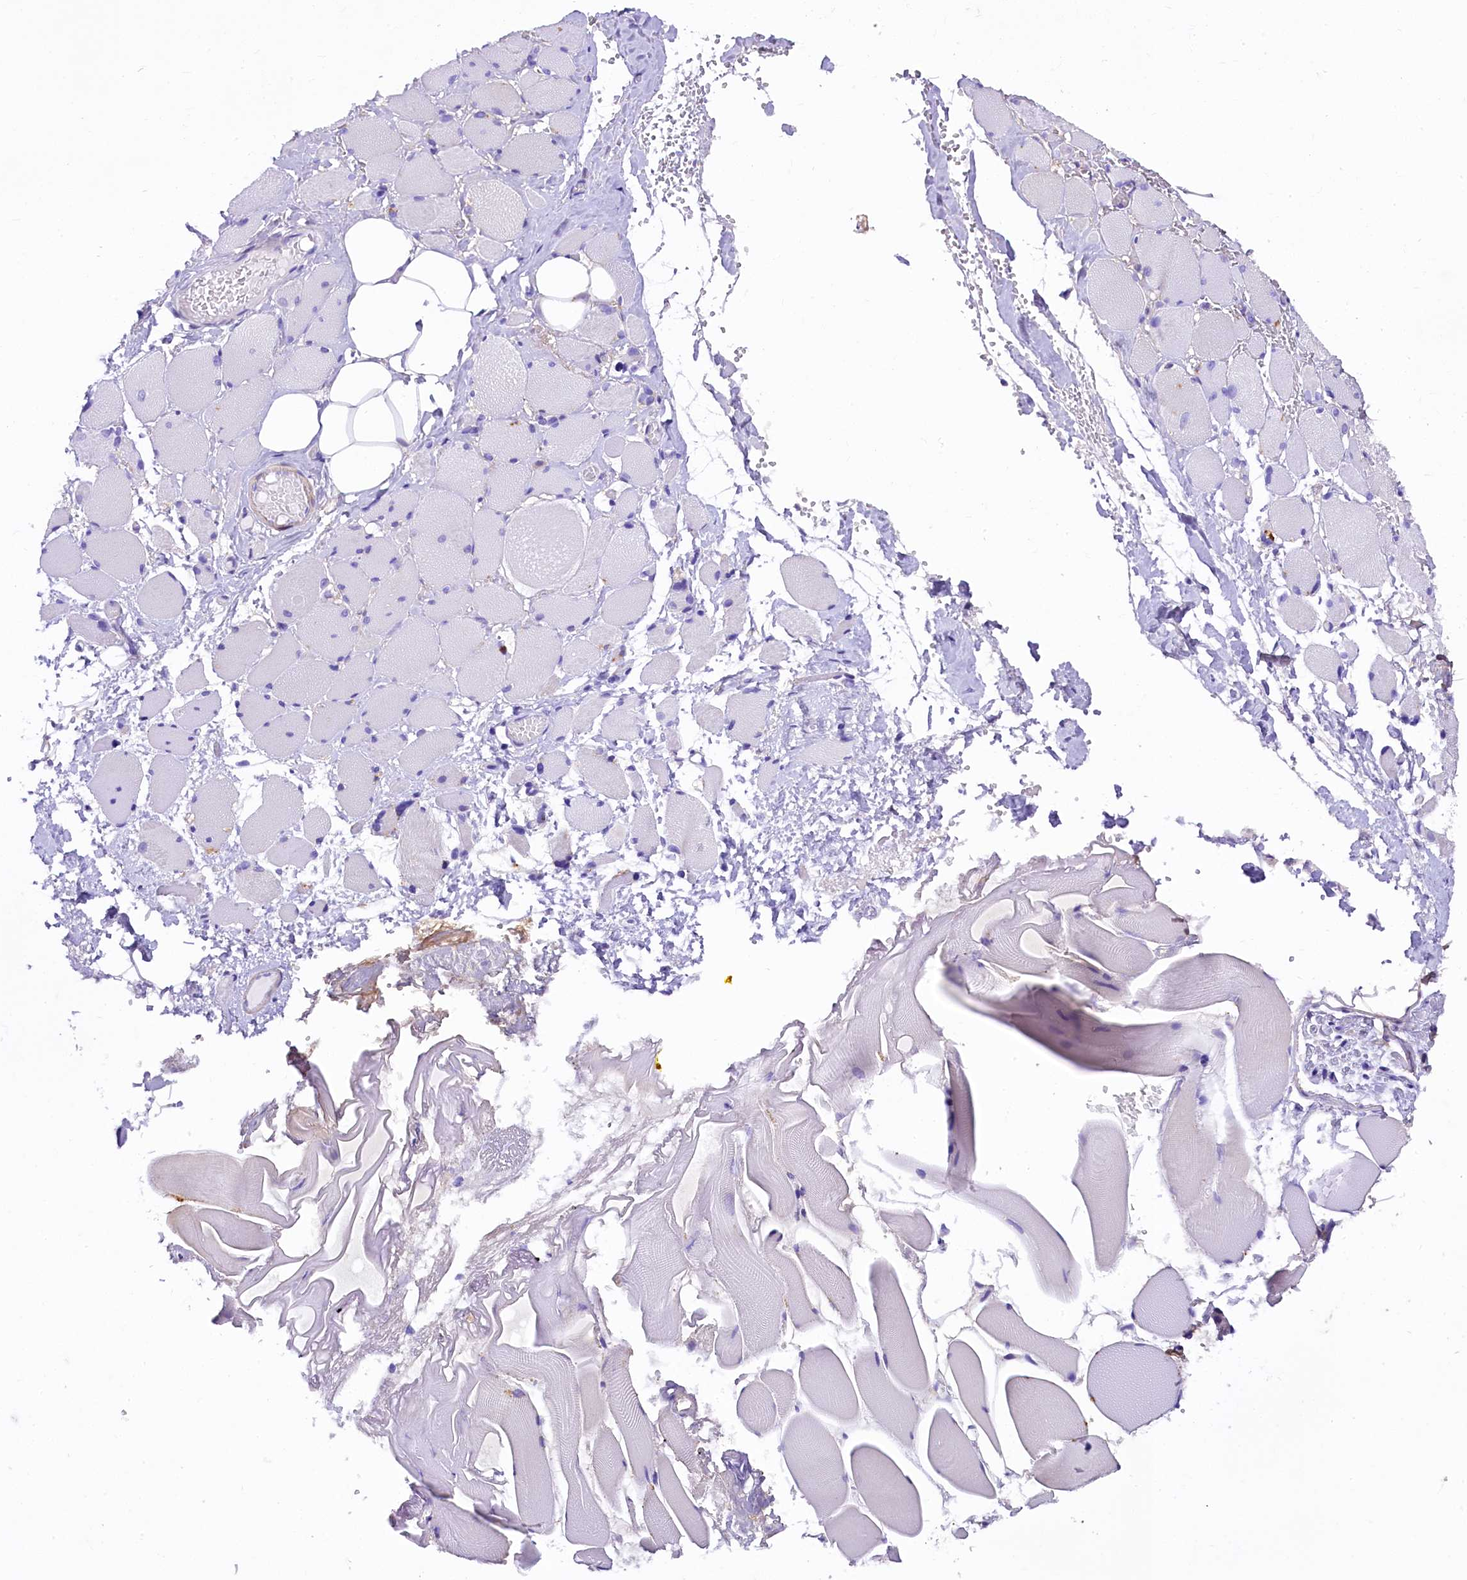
{"staining": {"intensity": "negative", "quantity": "none", "location": "none"}, "tissue": "skeletal muscle", "cell_type": "Myocytes", "image_type": "normal", "snomed": [{"axis": "morphology", "description": "Normal tissue, NOS"}, {"axis": "morphology", "description": "Basal cell carcinoma"}, {"axis": "topography", "description": "Skeletal muscle"}], "caption": "Immunohistochemistry histopathology image of benign human skeletal muscle stained for a protein (brown), which displays no positivity in myocytes. (Brightfield microscopy of DAB IHC at high magnification).", "gene": "SOD3", "patient": {"sex": "female", "age": 64}}